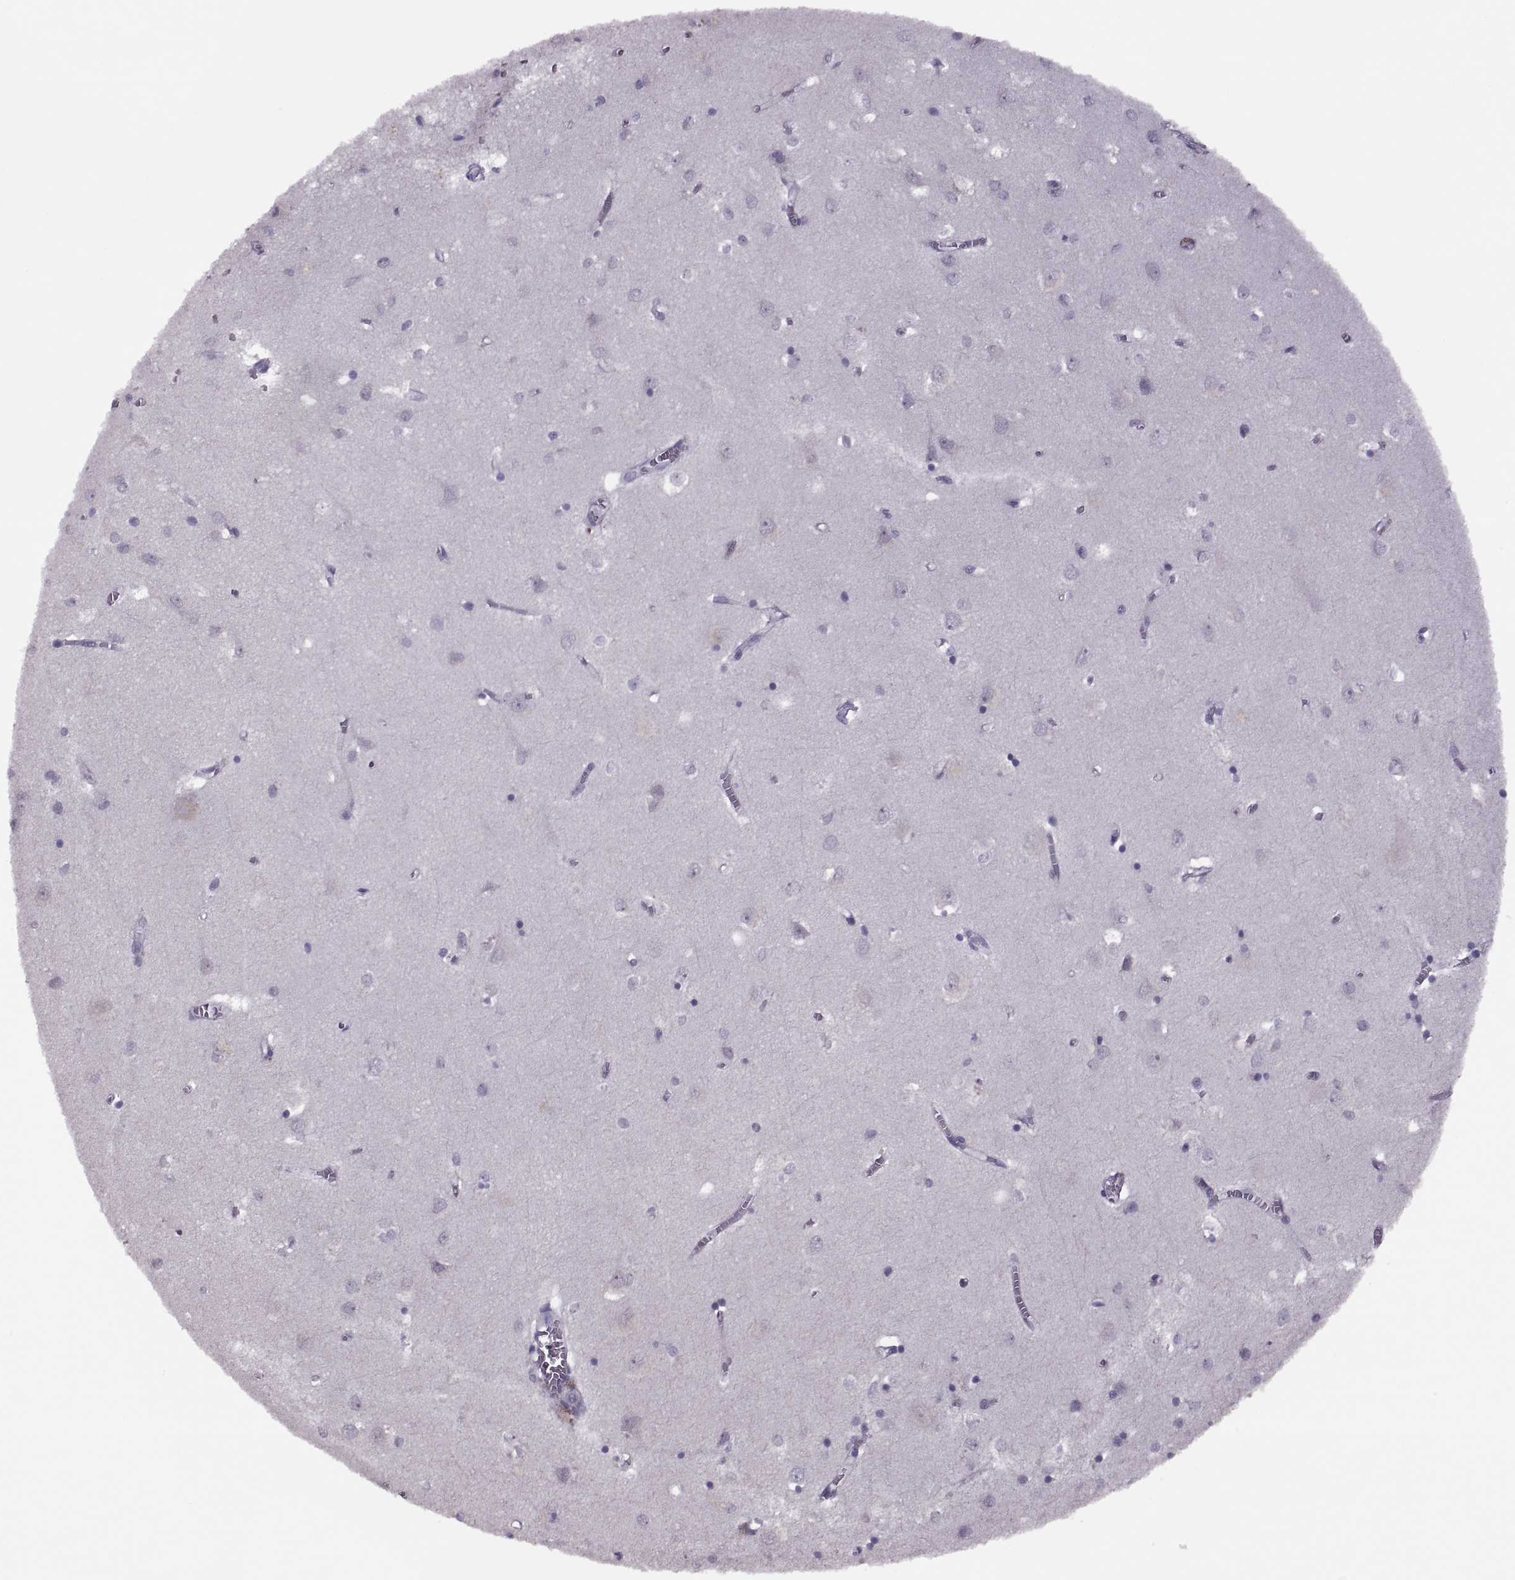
{"staining": {"intensity": "negative", "quantity": "none", "location": "none"}, "tissue": "cerebral cortex", "cell_type": "Endothelial cells", "image_type": "normal", "snomed": [{"axis": "morphology", "description": "Normal tissue, NOS"}, {"axis": "topography", "description": "Cerebral cortex"}], "caption": "There is no significant expression in endothelial cells of cerebral cortex. (DAB (3,3'-diaminobenzidine) immunohistochemistry with hematoxylin counter stain).", "gene": "PRSS54", "patient": {"sex": "male", "age": 70}}